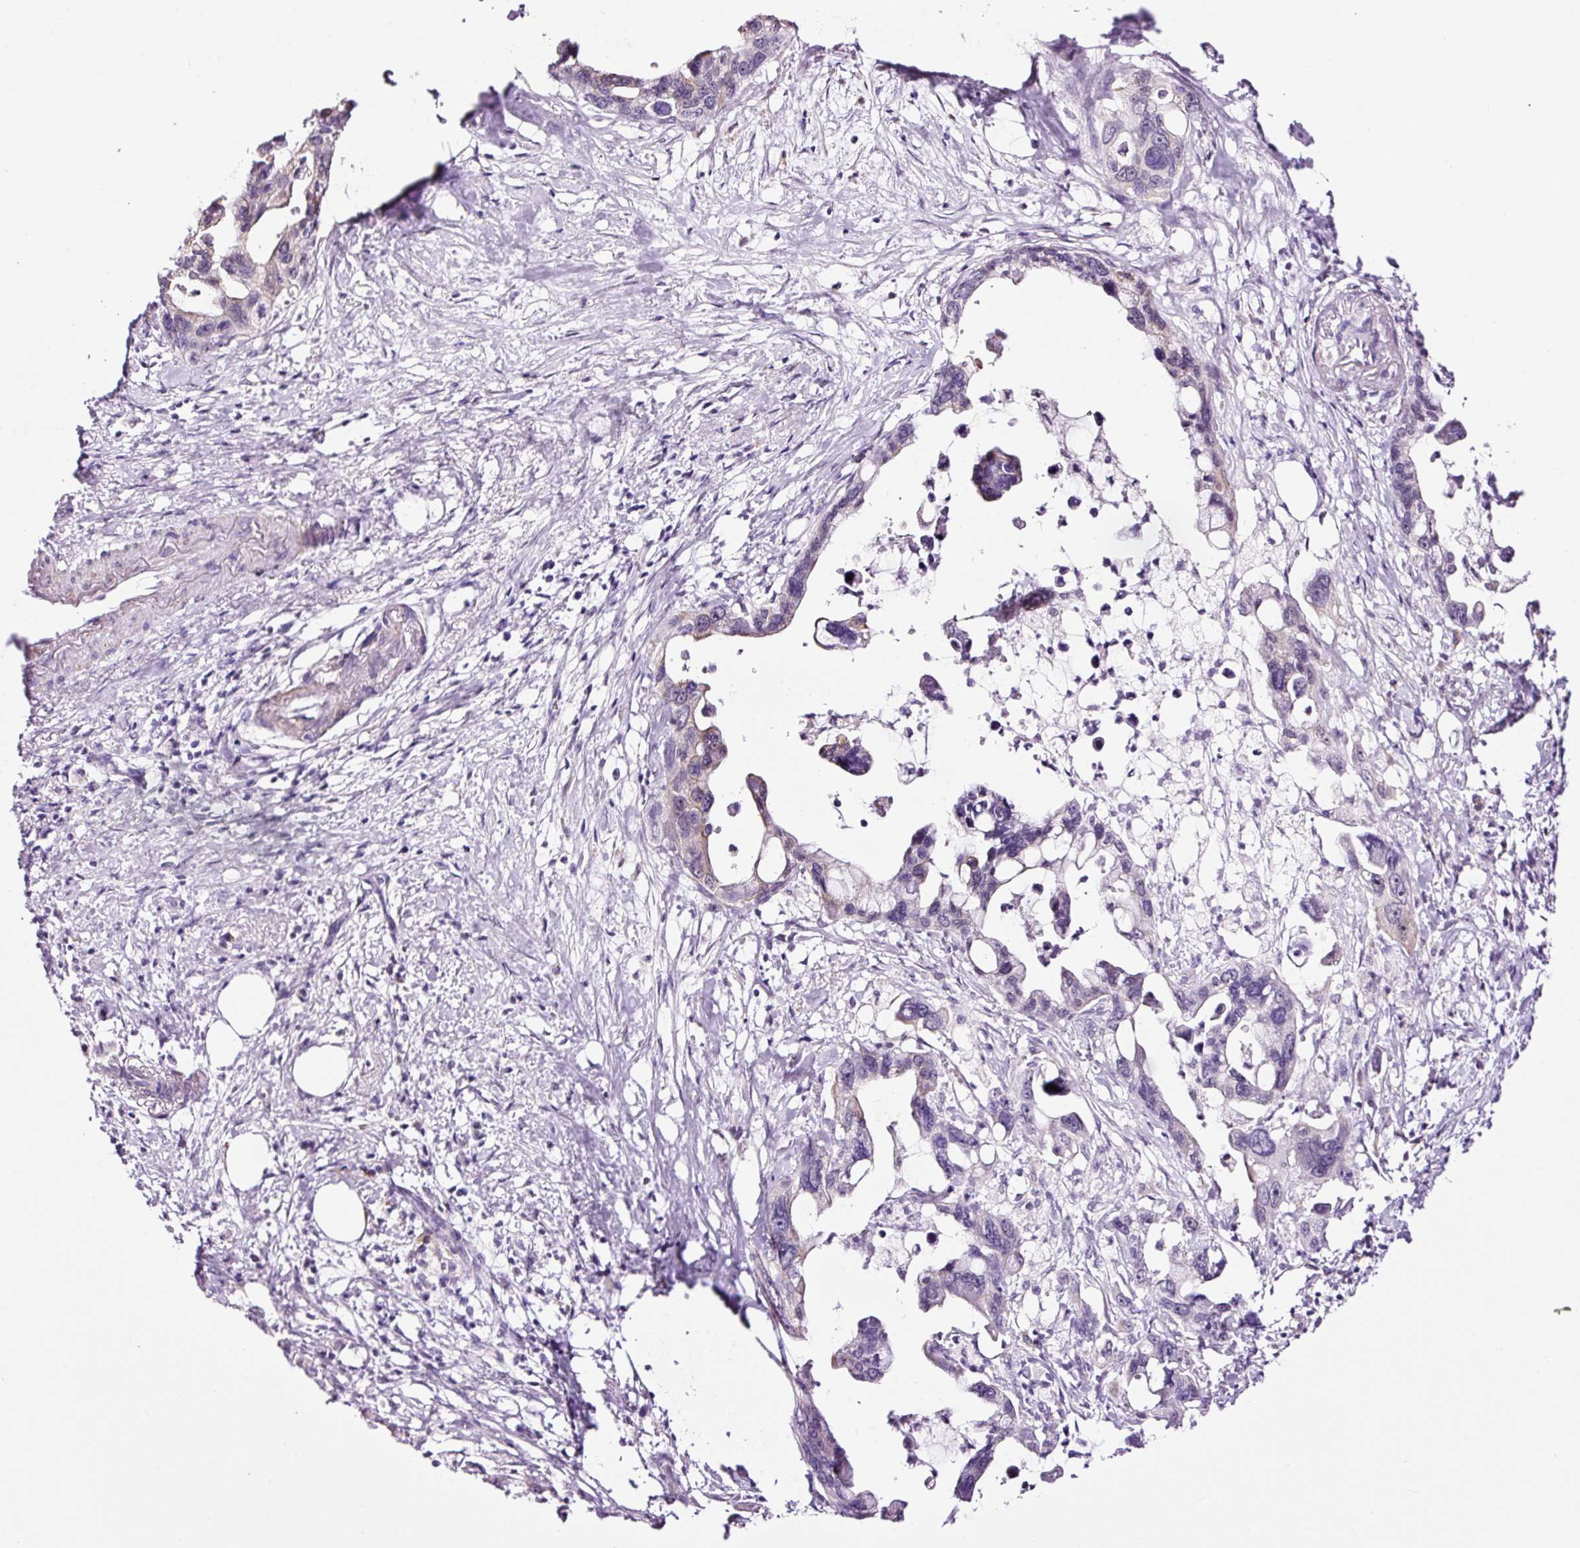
{"staining": {"intensity": "negative", "quantity": "none", "location": "none"}, "tissue": "pancreatic cancer", "cell_type": "Tumor cells", "image_type": "cancer", "snomed": [{"axis": "morphology", "description": "Adenocarcinoma, NOS"}, {"axis": "topography", "description": "Pancreas"}], "caption": "Photomicrograph shows no significant protein staining in tumor cells of pancreatic cancer.", "gene": "RTF2", "patient": {"sex": "female", "age": 83}}